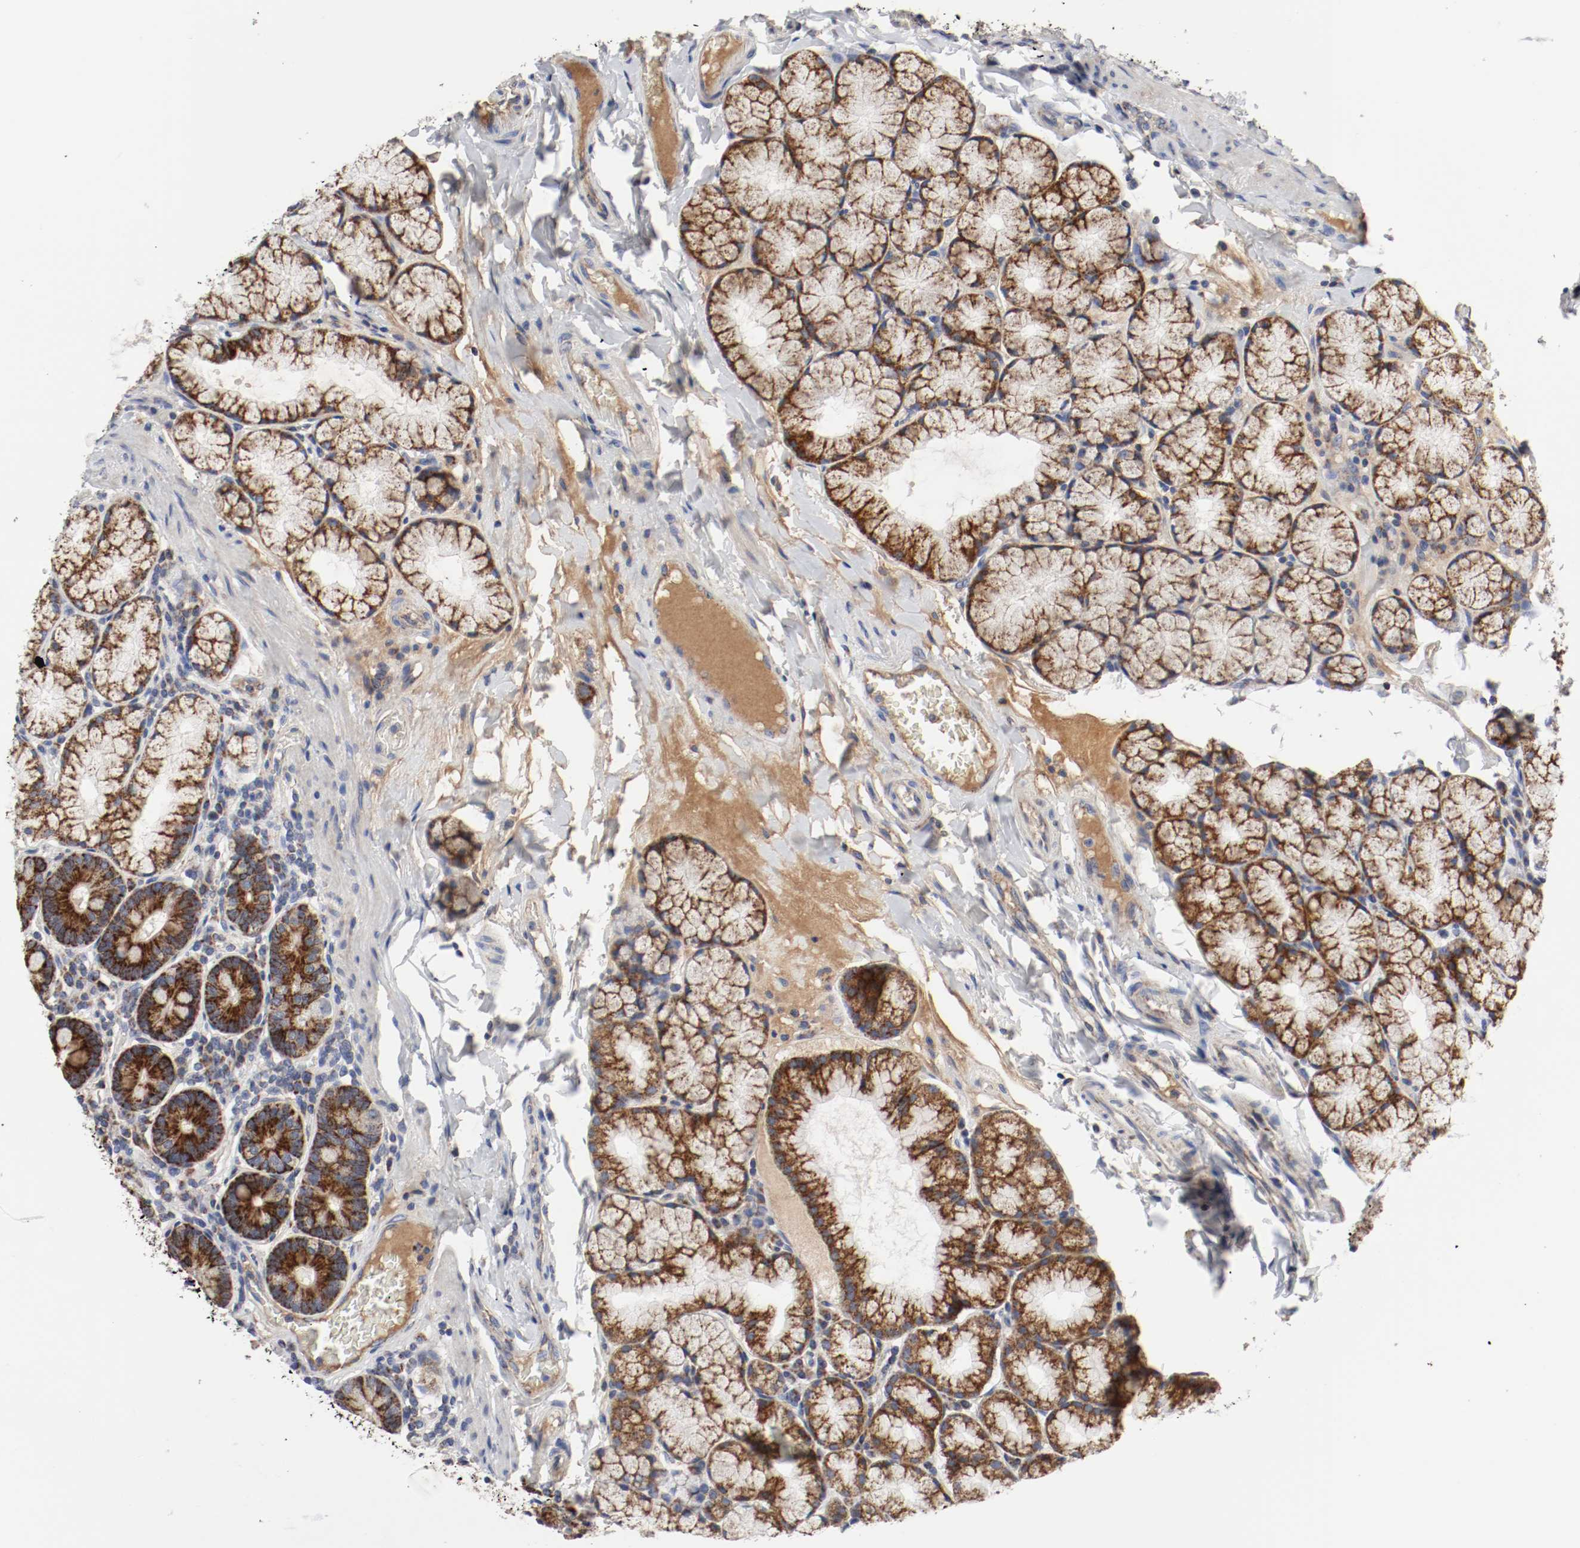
{"staining": {"intensity": "strong", "quantity": ">75%", "location": "cytoplasmic/membranous"}, "tissue": "duodenum", "cell_type": "Glandular cells", "image_type": "normal", "snomed": [{"axis": "morphology", "description": "Normal tissue, NOS"}, {"axis": "topography", "description": "Duodenum"}], "caption": "Glandular cells reveal high levels of strong cytoplasmic/membranous staining in approximately >75% of cells in unremarkable human duodenum.", "gene": "AFG3L2", "patient": {"sex": "male", "age": 50}}